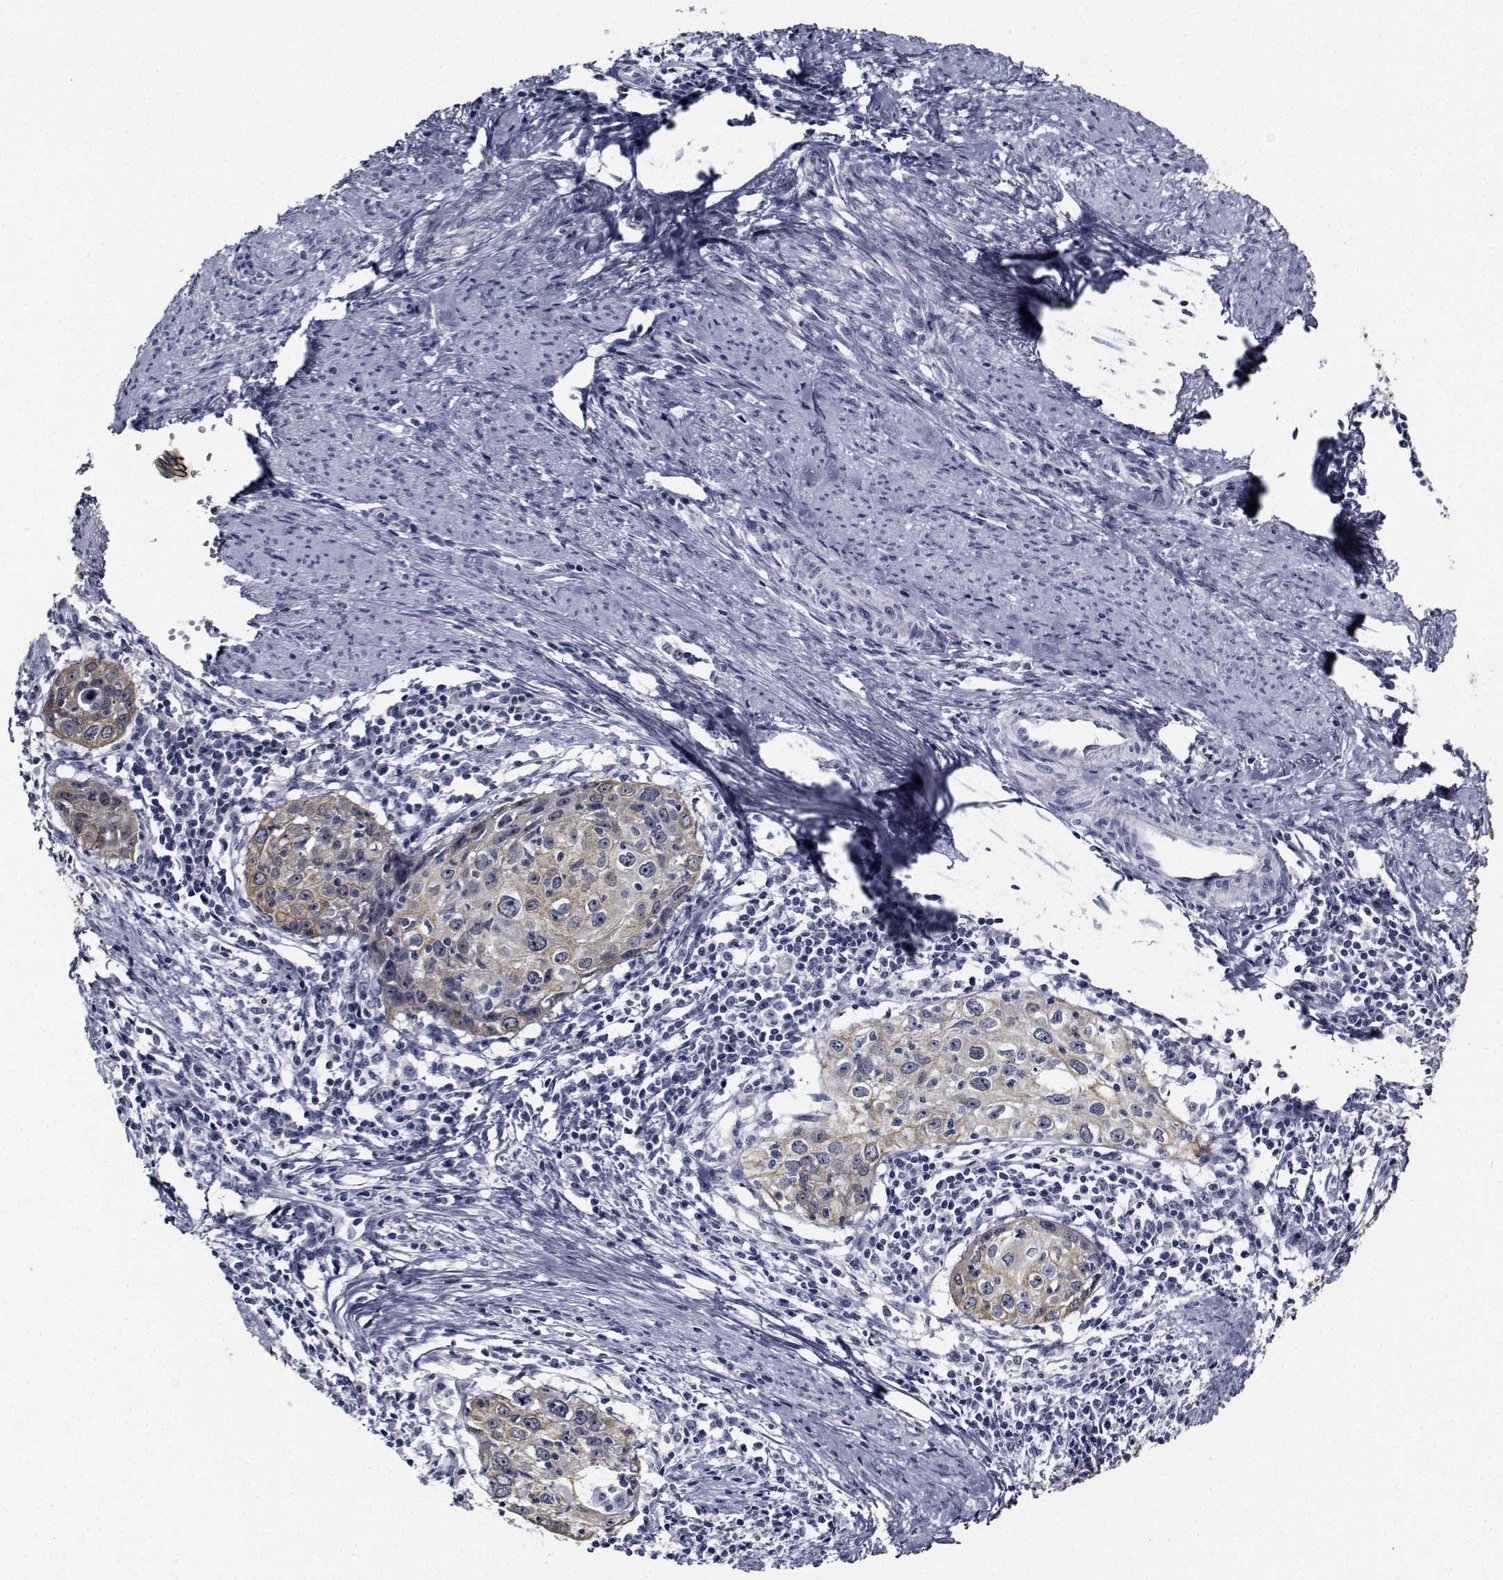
{"staining": {"intensity": "weak", "quantity": "<25%", "location": "cytoplasmic/membranous"}, "tissue": "cervical cancer", "cell_type": "Tumor cells", "image_type": "cancer", "snomed": [{"axis": "morphology", "description": "Squamous cell carcinoma, NOS"}, {"axis": "topography", "description": "Cervix"}], "caption": "Immunohistochemical staining of human cervical cancer (squamous cell carcinoma) shows no significant expression in tumor cells.", "gene": "NVL", "patient": {"sex": "female", "age": 40}}